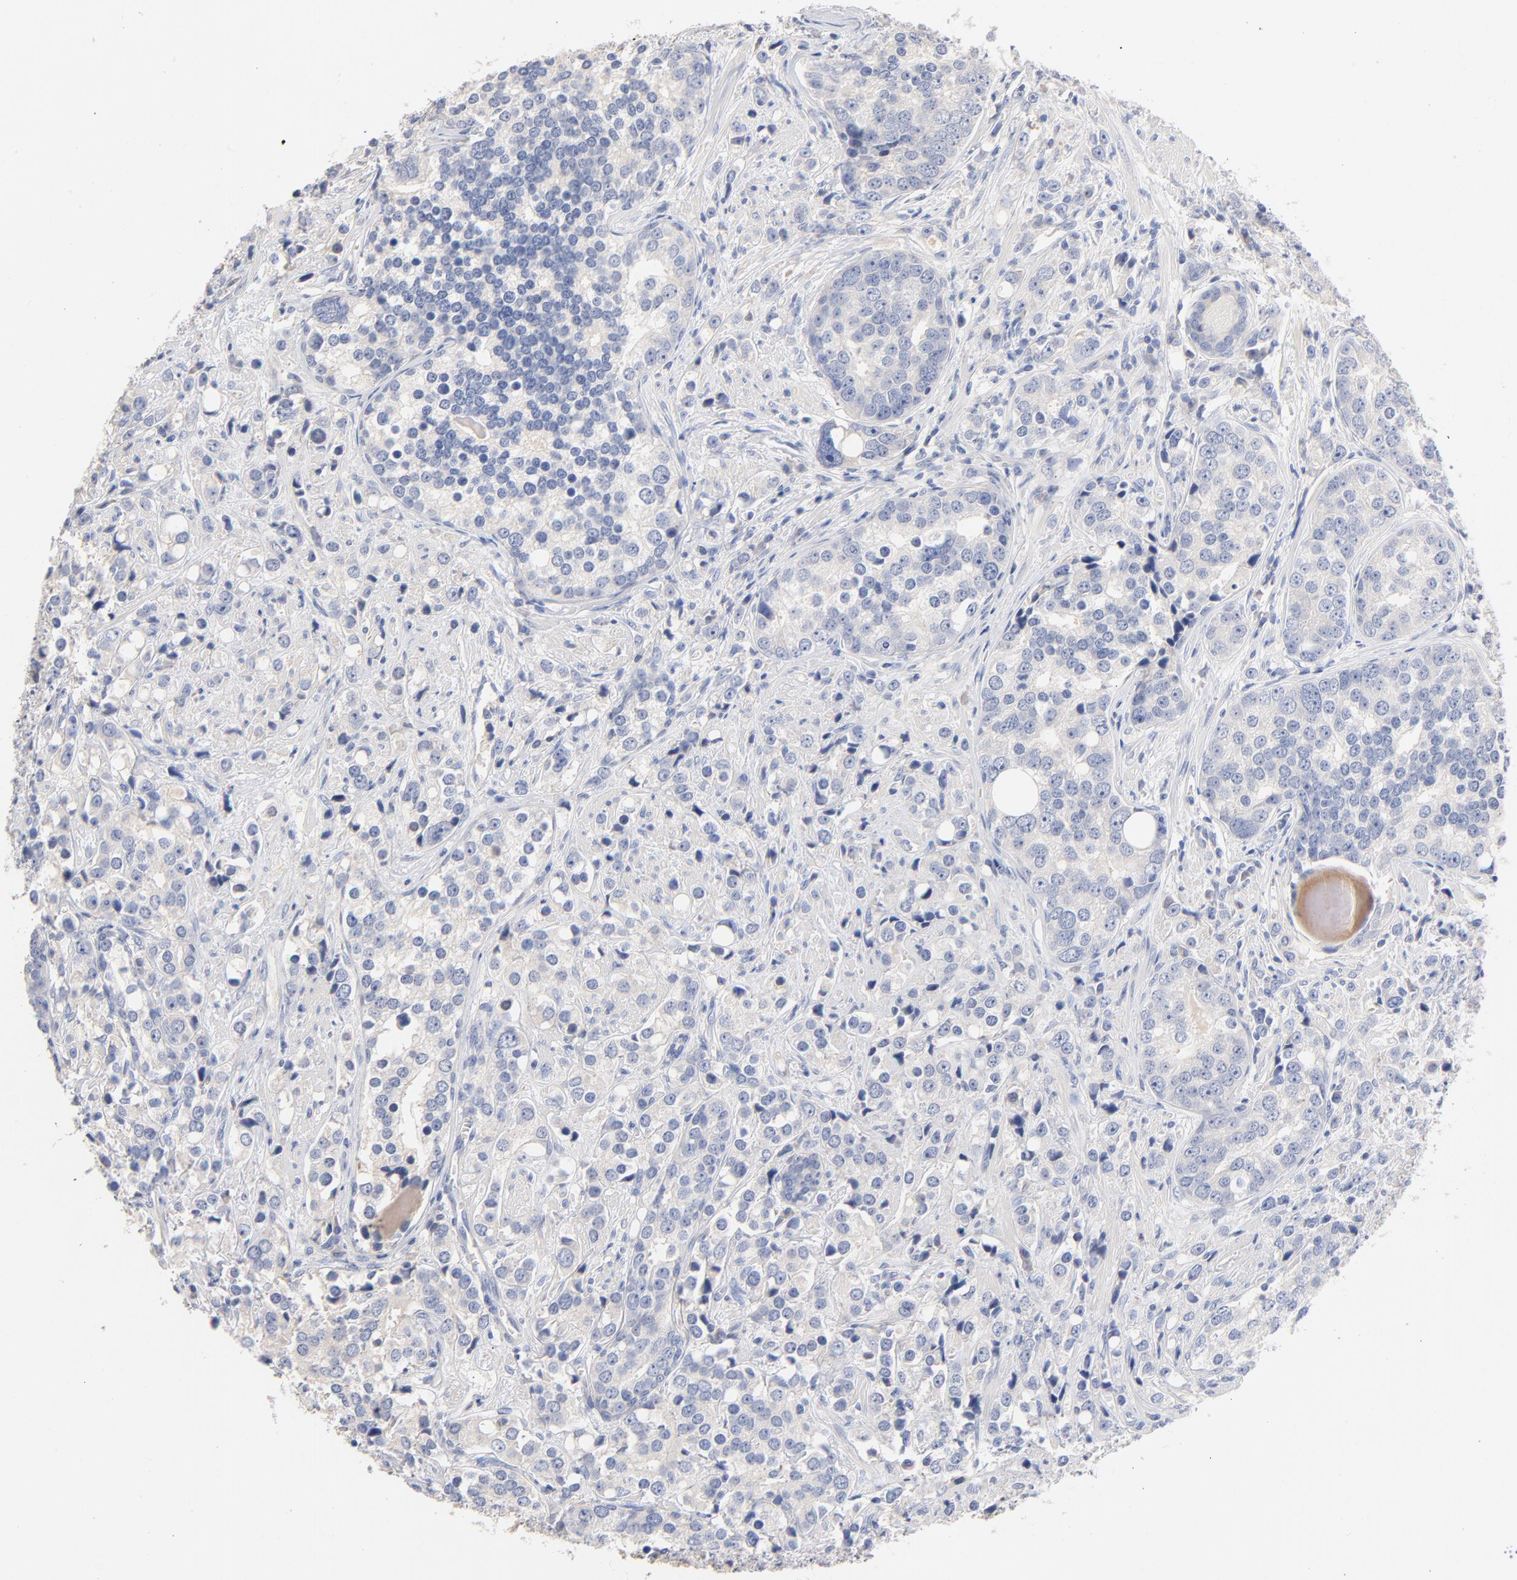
{"staining": {"intensity": "negative", "quantity": "none", "location": "none"}, "tissue": "prostate cancer", "cell_type": "Tumor cells", "image_type": "cancer", "snomed": [{"axis": "morphology", "description": "Adenocarcinoma, High grade"}, {"axis": "topography", "description": "Prostate"}], "caption": "Immunohistochemical staining of human high-grade adenocarcinoma (prostate) shows no significant positivity in tumor cells.", "gene": "CPS1", "patient": {"sex": "male", "age": 71}}